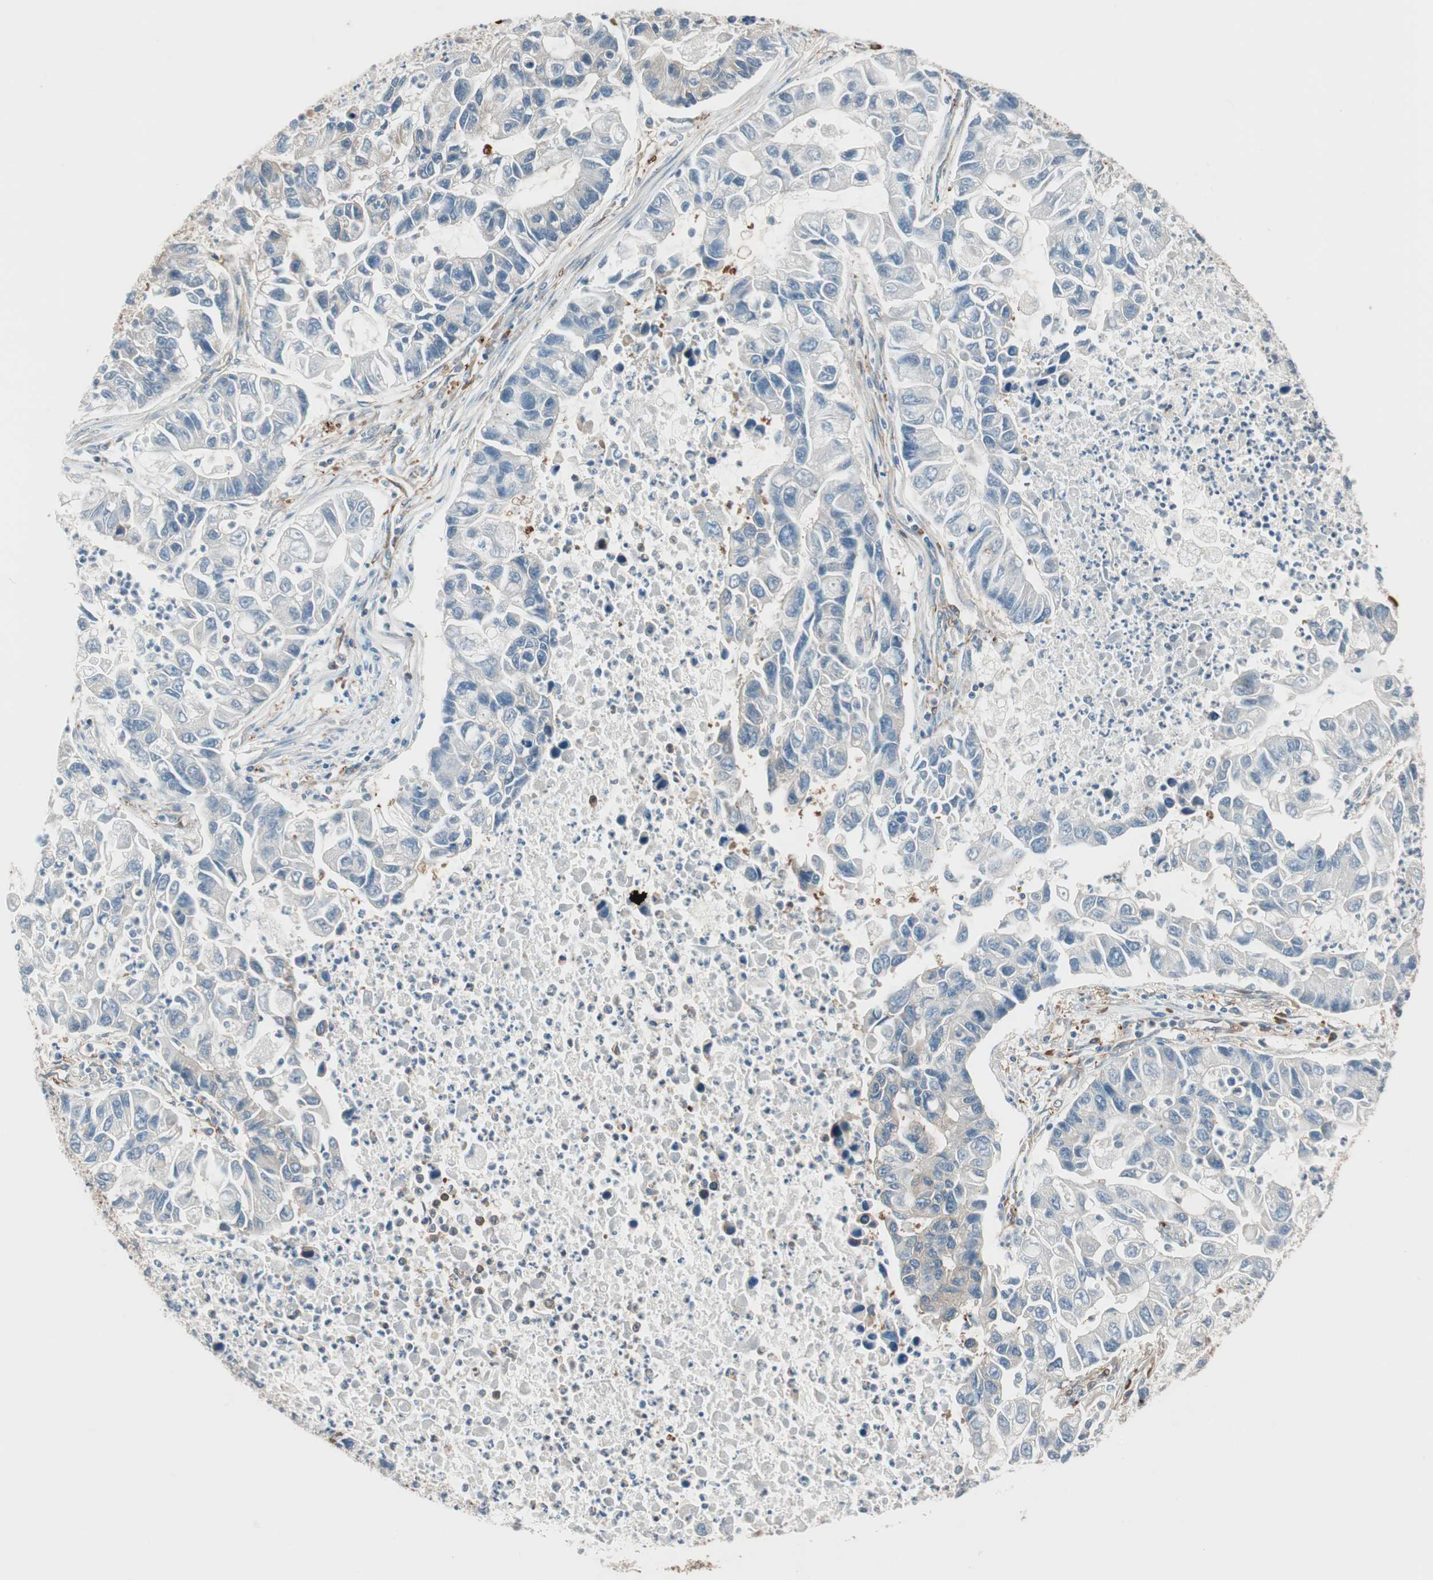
{"staining": {"intensity": "weak", "quantity": "<25%", "location": "cytoplasmic/membranous"}, "tissue": "lung cancer", "cell_type": "Tumor cells", "image_type": "cancer", "snomed": [{"axis": "morphology", "description": "Adenocarcinoma, NOS"}, {"axis": "topography", "description": "Lung"}], "caption": "An IHC photomicrograph of lung cancer (adenocarcinoma) is shown. There is no staining in tumor cells of lung cancer (adenocarcinoma).", "gene": "WASL", "patient": {"sex": "female", "age": 51}}